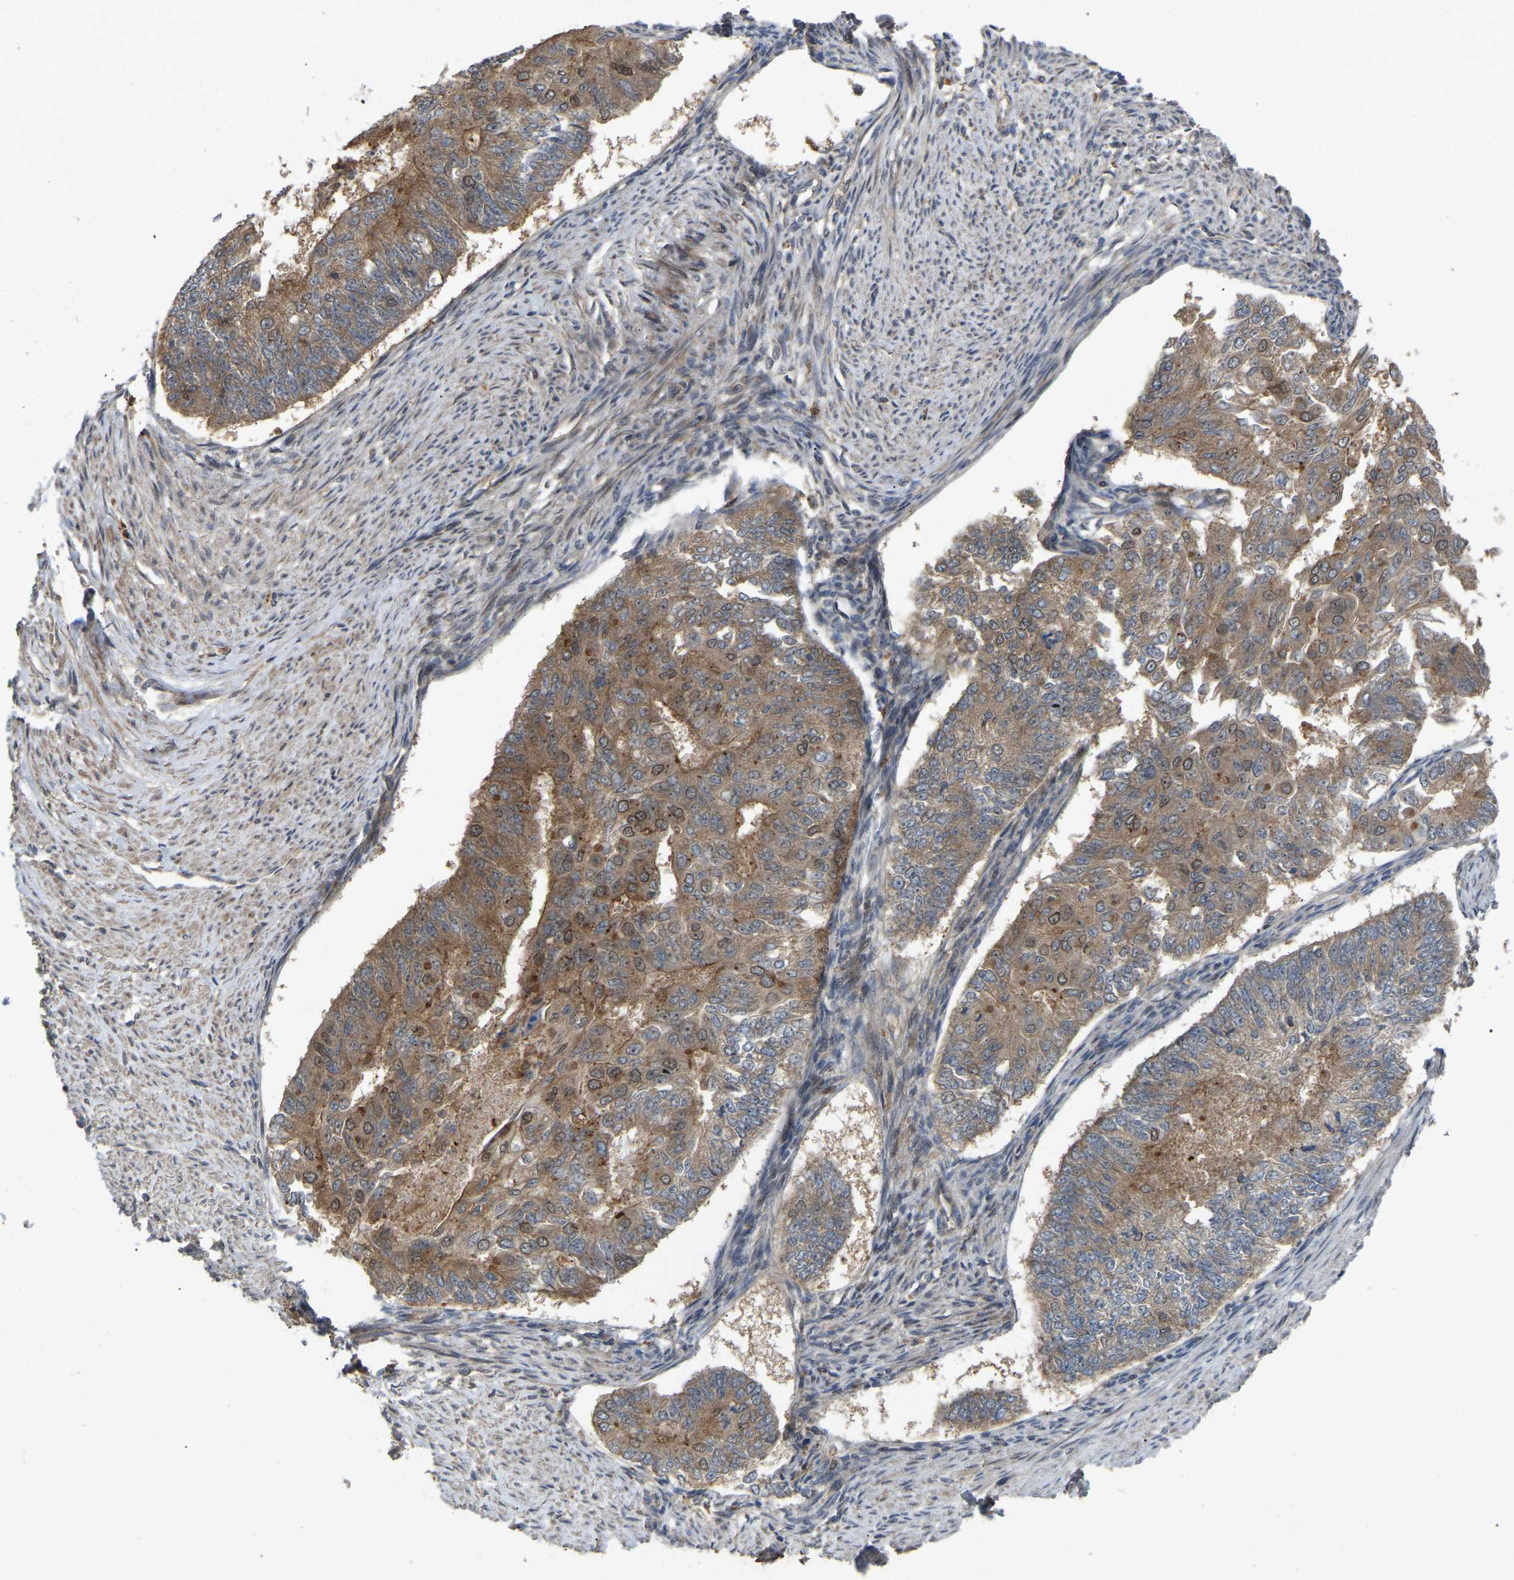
{"staining": {"intensity": "moderate", "quantity": ">75%", "location": "cytoplasmic/membranous,nuclear"}, "tissue": "endometrial cancer", "cell_type": "Tumor cells", "image_type": "cancer", "snomed": [{"axis": "morphology", "description": "Adenocarcinoma, NOS"}, {"axis": "topography", "description": "Endometrium"}], "caption": "Moderate cytoplasmic/membranous and nuclear protein expression is identified in approximately >75% of tumor cells in endometrial cancer (adenocarcinoma).", "gene": "KIAA1549", "patient": {"sex": "female", "age": 32}}